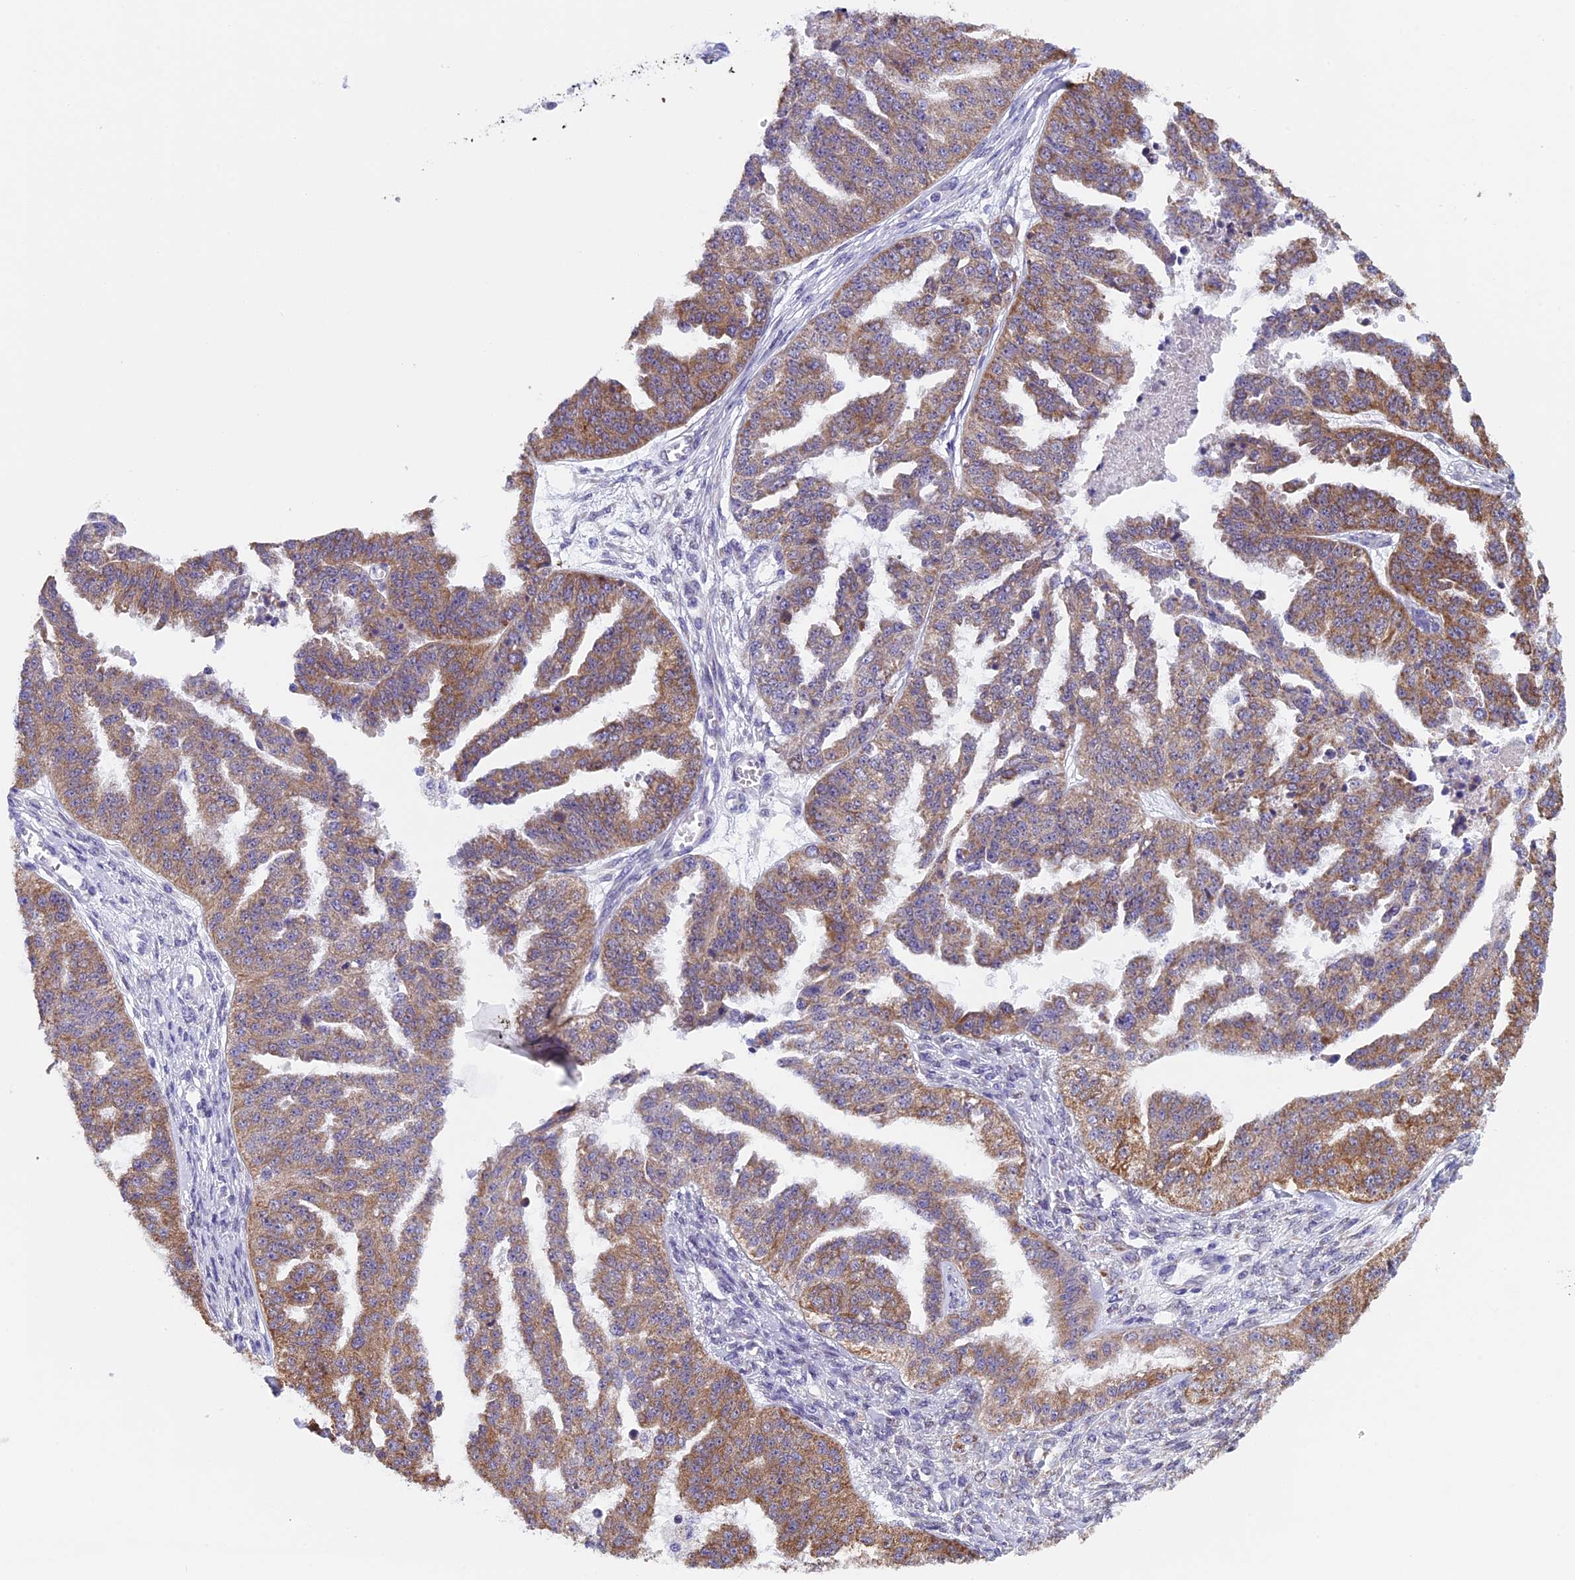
{"staining": {"intensity": "moderate", "quantity": ">75%", "location": "cytoplasmic/membranous"}, "tissue": "ovarian cancer", "cell_type": "Tumor cells", "image_type": "cancer", "snomed": [{"axis": "morphology", "description": "Cystadenocarcinoma, serous, NOS"}, {"axis": "topography", "description": "Ovary"}], "caption": "IHC micrograph of serous cystadenocarcinoma (ovarian) stained for a protein (brown), which exhibits medium levels of moderate cytoplasmic/membranous positivity in approximately >75% of tumor cells.", "gene": "ZNF317", "patient": {"sex": "female", "age": 58}}